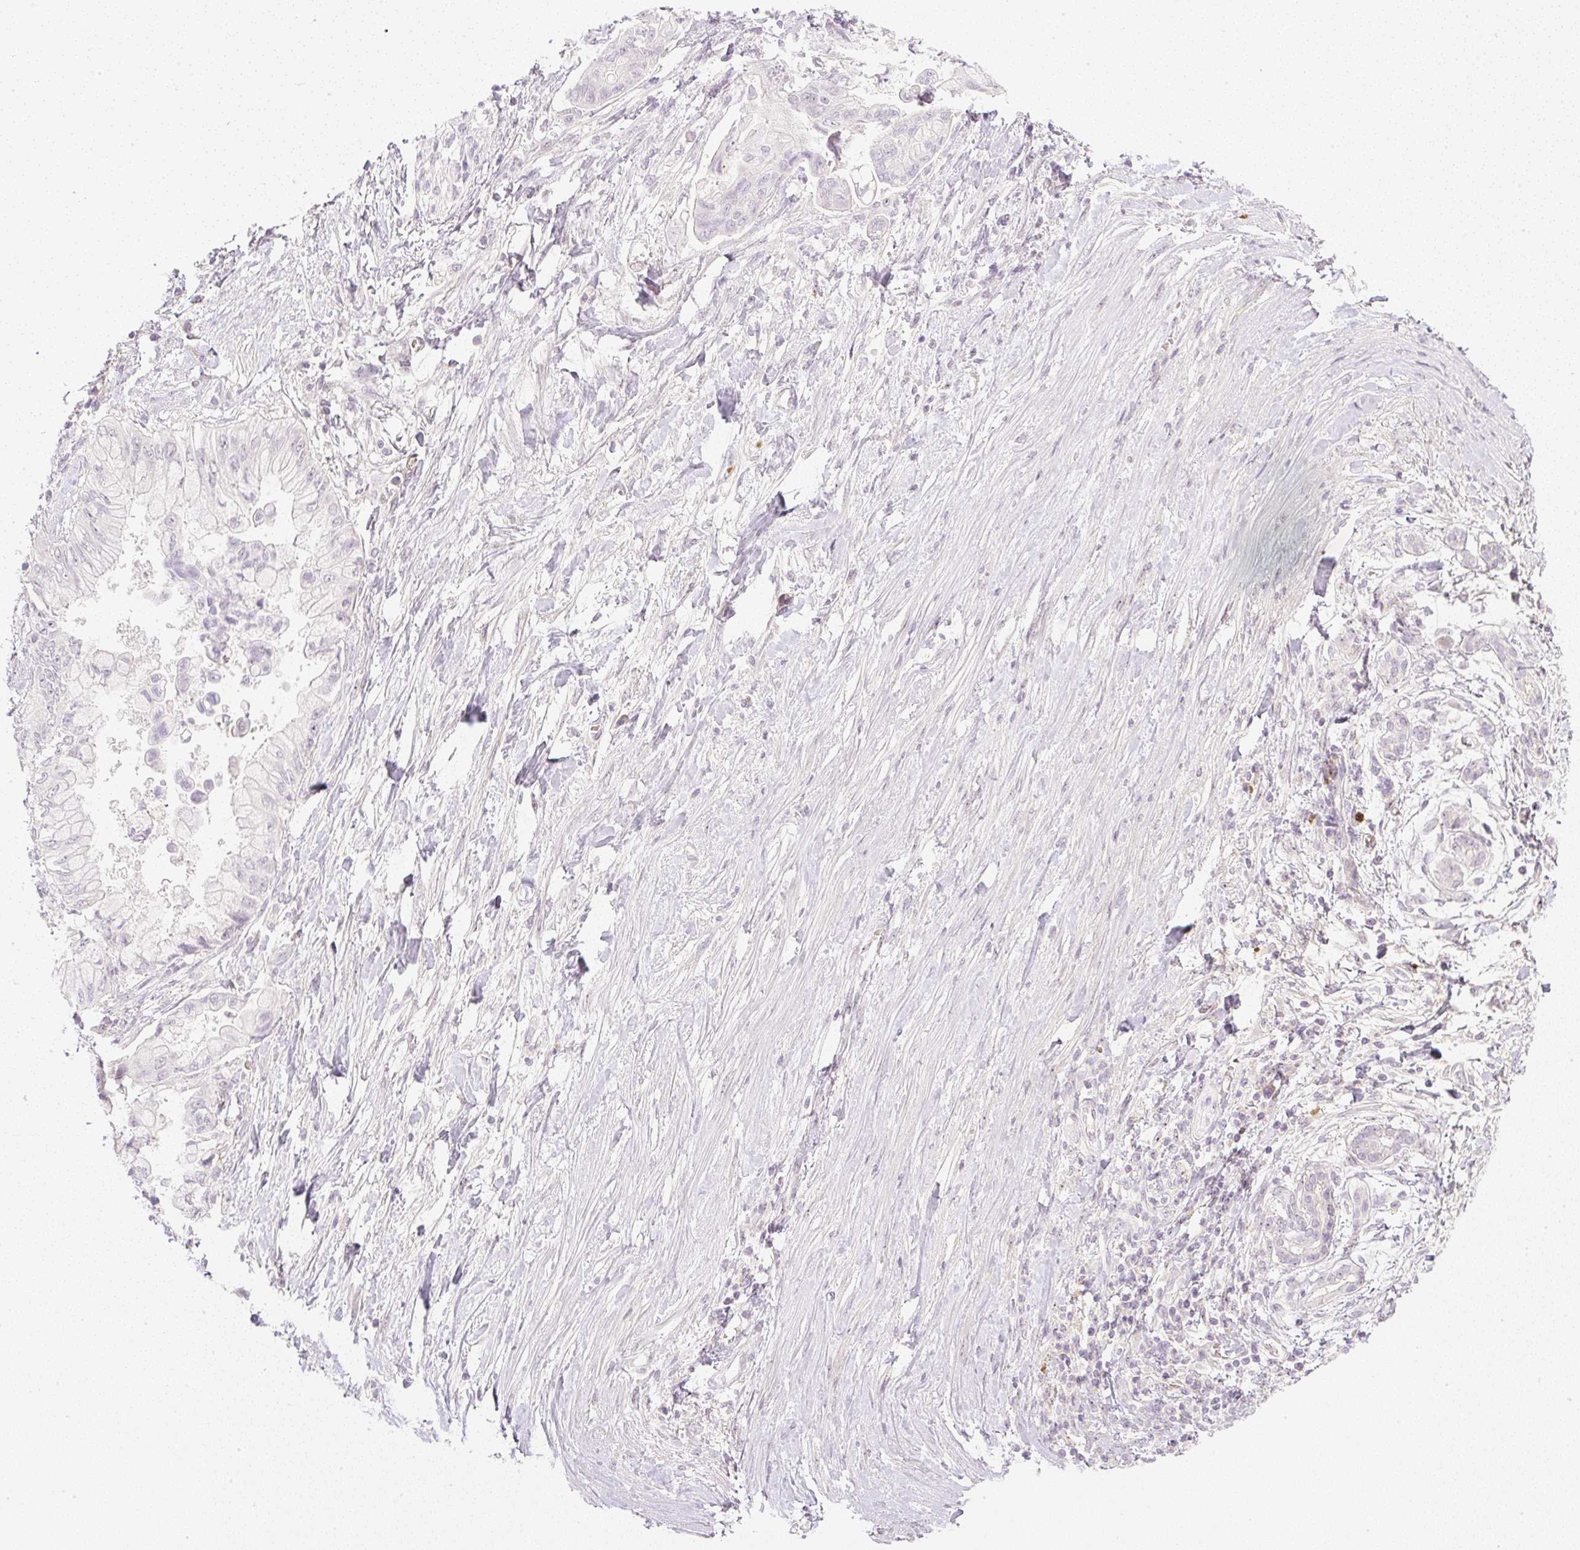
{"staining": {"intensity": "negative", "quantity": "none", "location": "none"}, "tissue": "pancreatic cancer", "cell_type": "Tumor cells", "image_type": "cancer", "snomed": [{"axis": "morphology", "description": "Adenocarcinoma, NOS"}, {"axis": "topography", "description": "Pancreas"}], "caption": "Human pancreatic cancer stained for a protein using immunohistochemistry (IHC) shows no positivity in tumor cells.", "gene": "AAR2", "patient": {"sex": "male", "age": 48}}